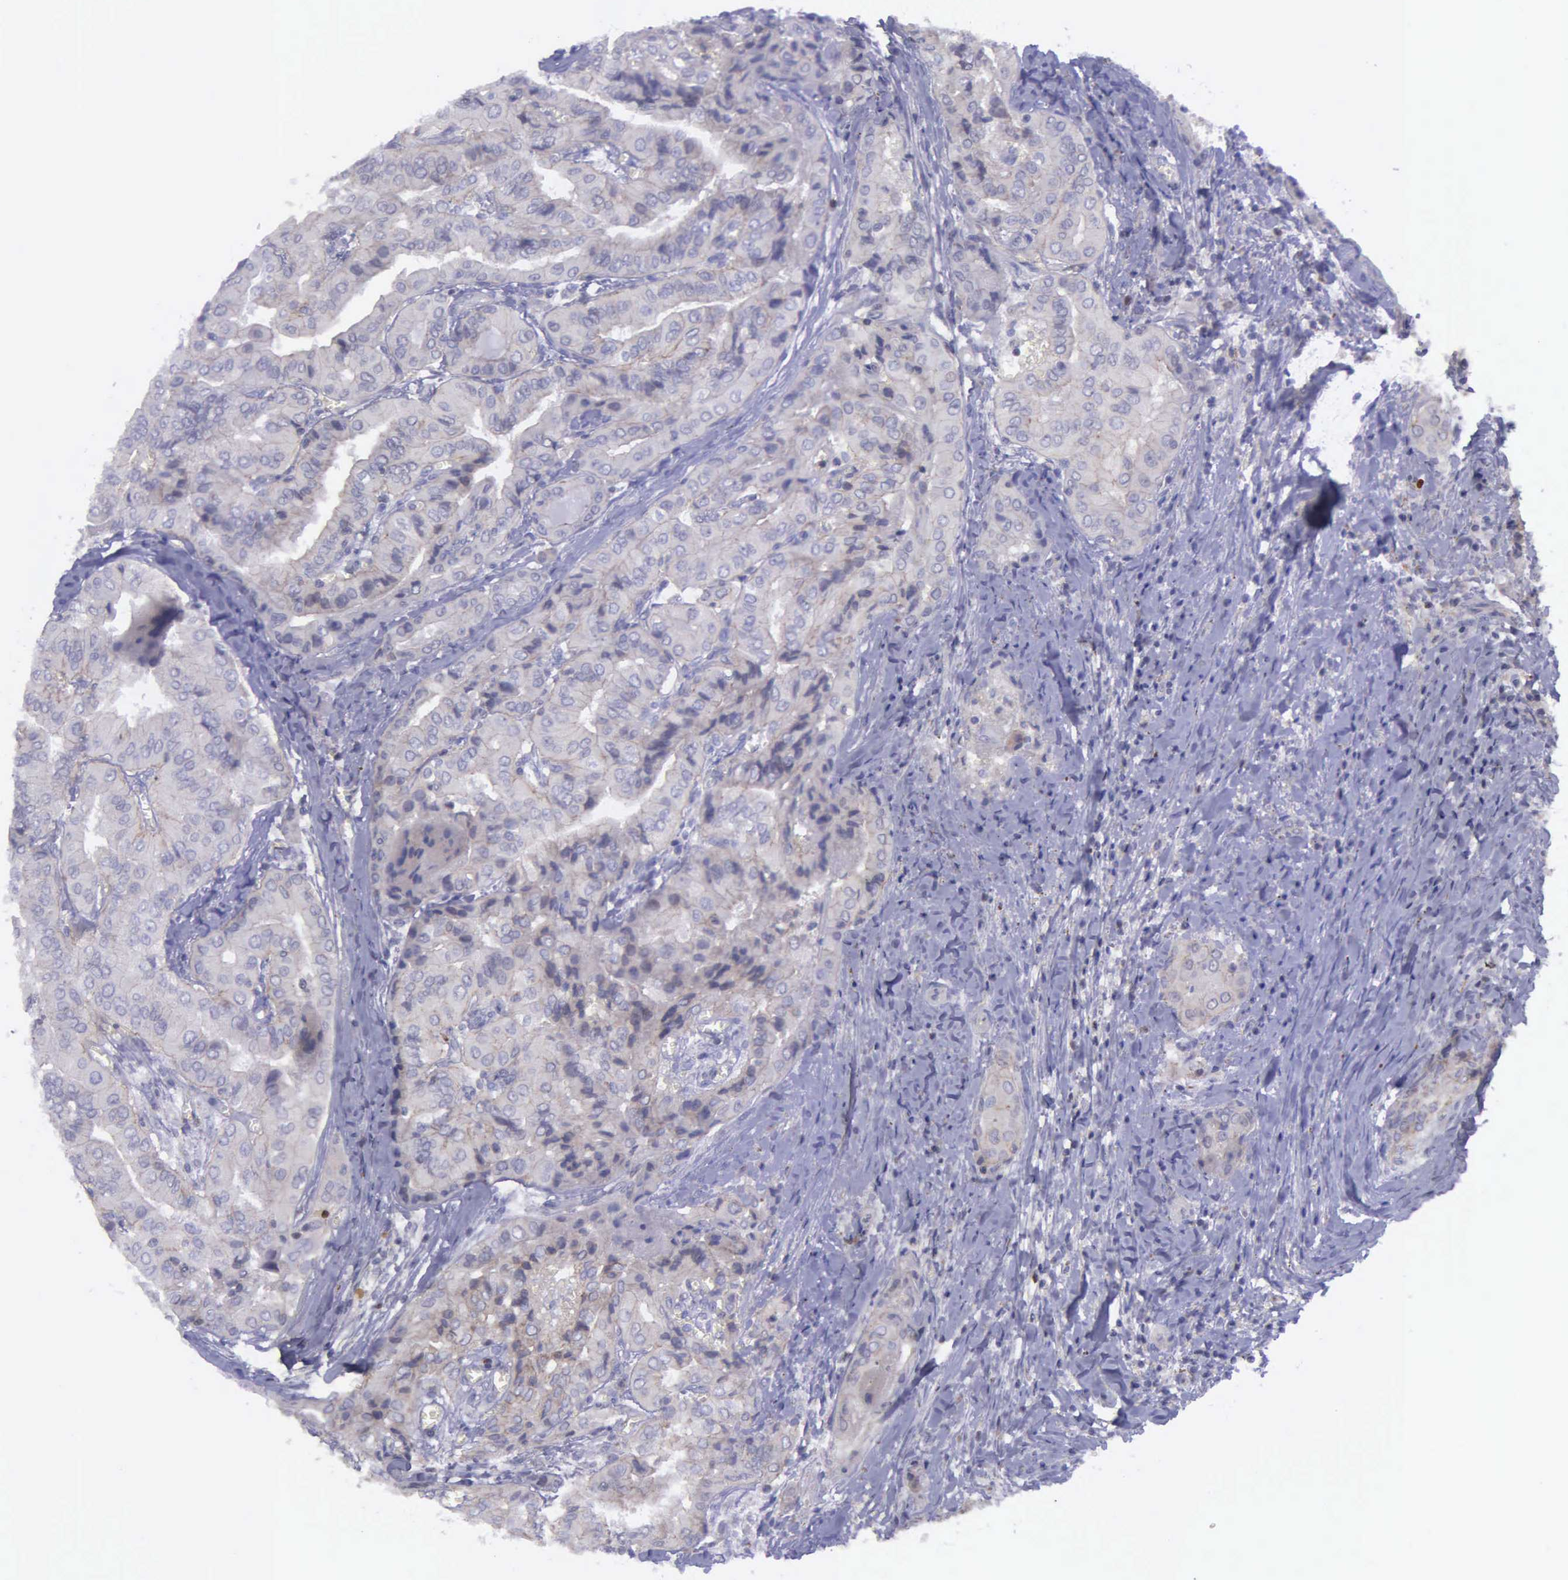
{"staining": {"intensity": "negative", "quantity": "none", "location": "none"}, "tissue": "thyroid cancer", "cell_type": "Tumor cells", "image_type": "cancer", "snomed": [{"axis": "morphology", "description": "Papillary adenocarcinoma, NOS"}, {"axis": "topography", "description": "Thyroid gland"}], "caption": "Tumor cells show no significant positivity in thyroid cancer (papillary adenocarcinoma). Brightfield microscopy of IHC stained with DAB (3,3'-diaminobenzidine) (brown) and hematoxylin (blue), captured at high magnification.", "gene": "MICAL3", "patient": {"sex": "female", "age": 71}}